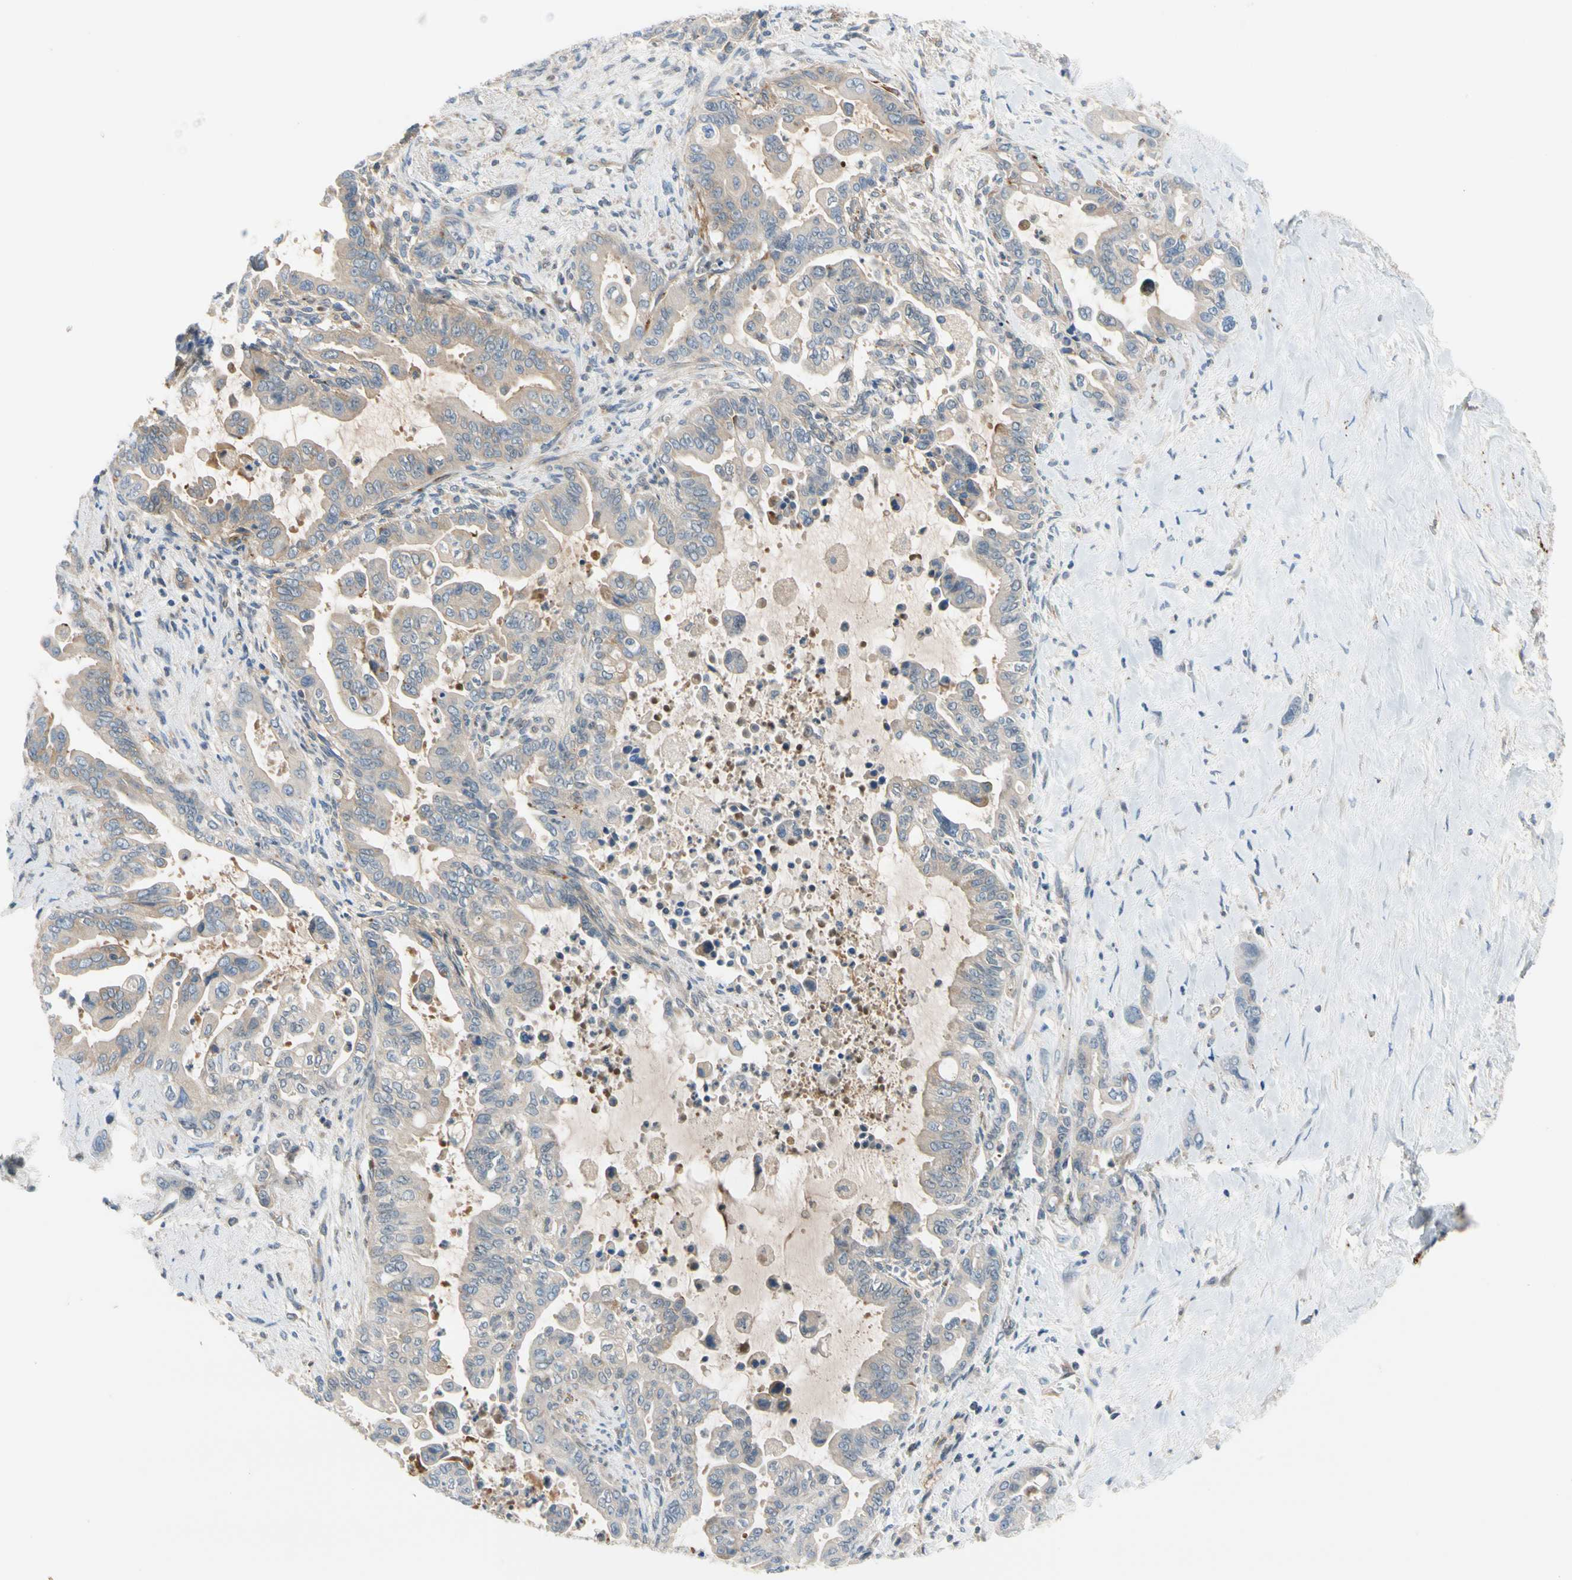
{"staining": {"intensity": "negative", "quantity": "none", "location": "none"}, "tissue": "pancreatic cancer", "cell_type": "Tumor cells", "image_type": "cancer", "snomed": [{"axis": "morphology", "description": "Adenocarcinoma, NOS"}, {"axis": "topography", "description": "Pancreas"}], "caption": "Immunohistochemistry of pancreatic adenocarcinoma displays no positivity in tumor cells.", "gene": "ENTREP3", "patient": {"sex": "male", "age": 70}}